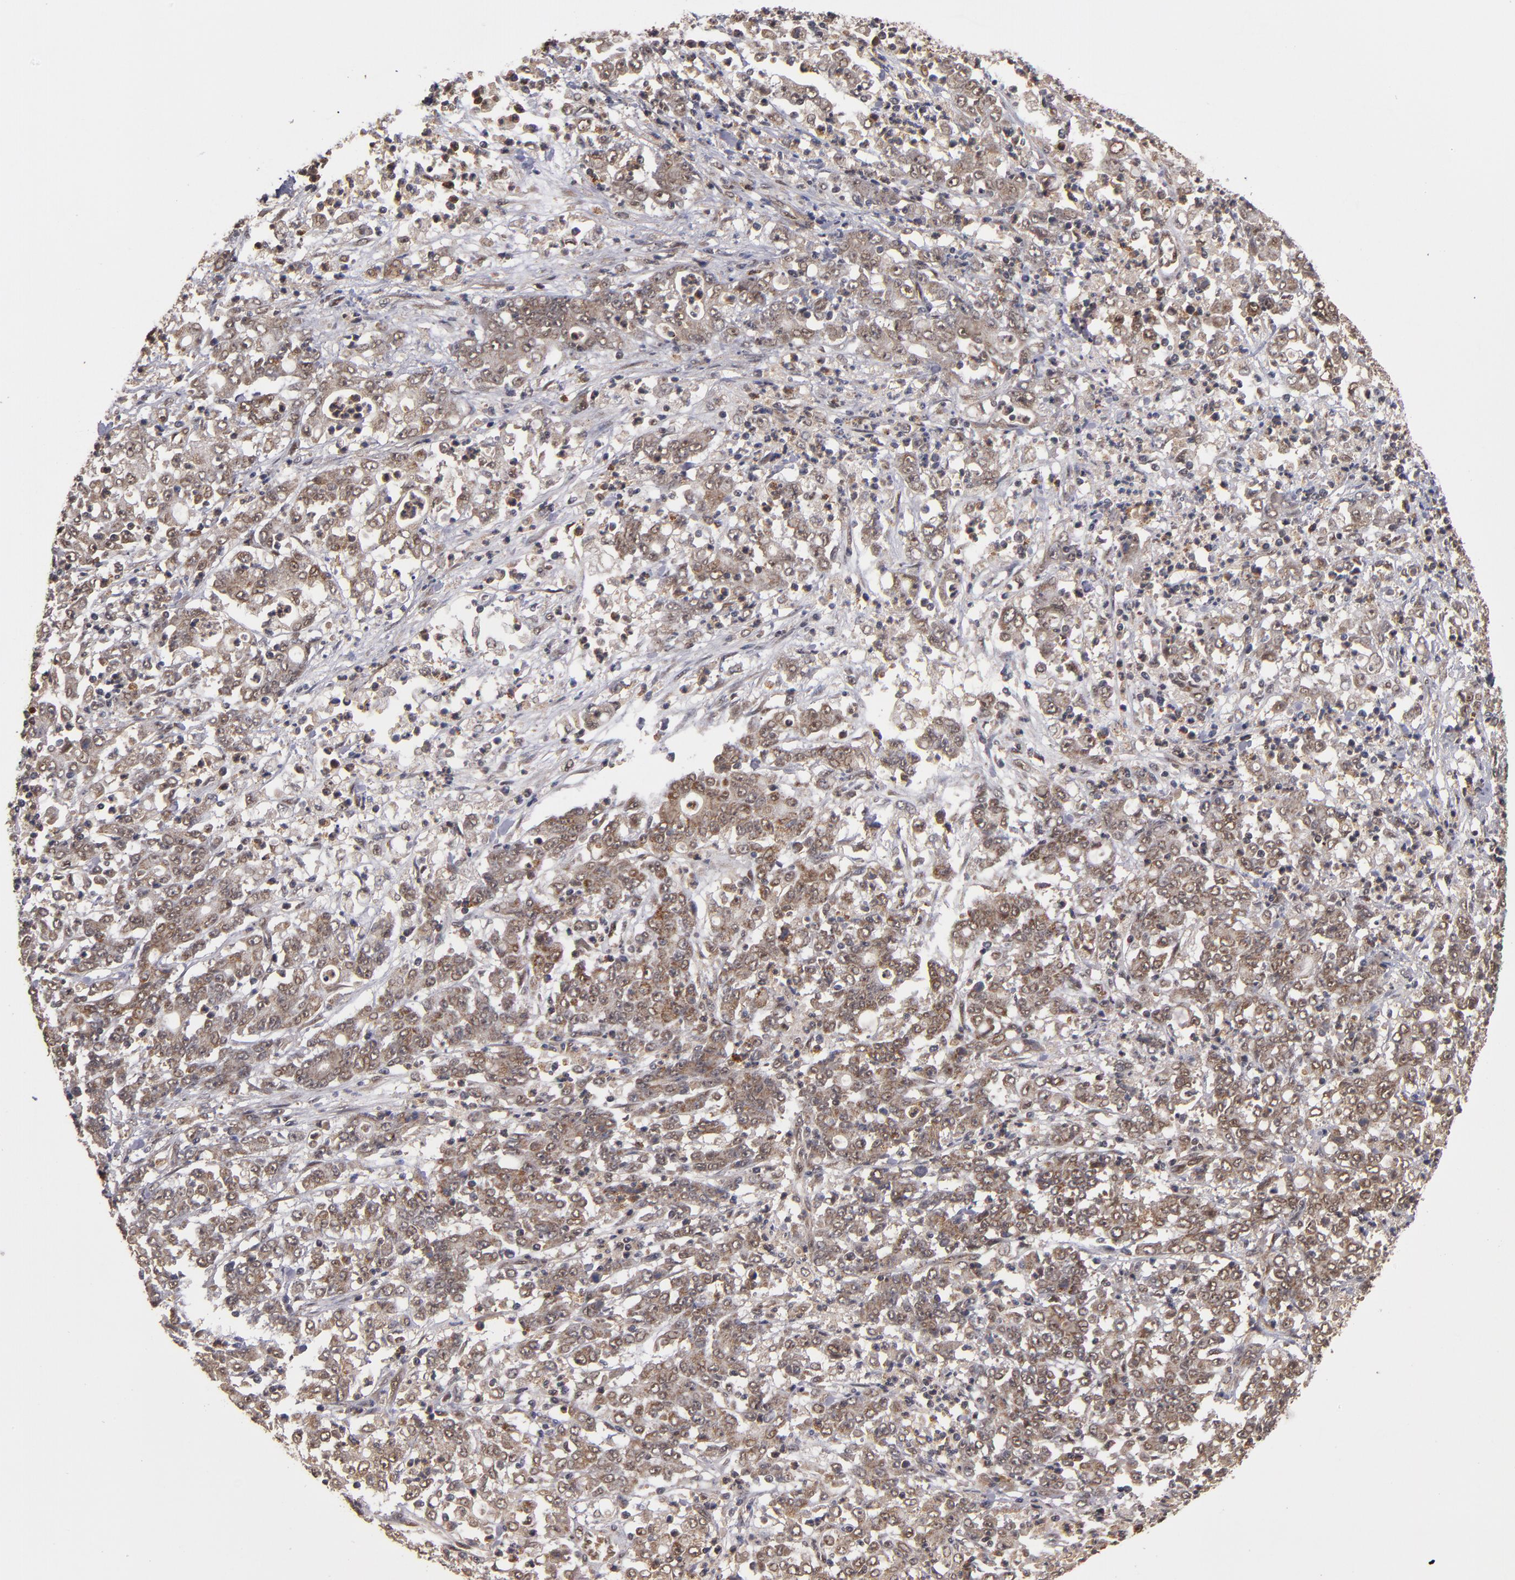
{"staining": {"intensity": "moderate", "quantity": ">75%", "location": "cytoplasmic/membranous"}, "tissue": "stomach cancer", "cell_type": "Tumor cells", "image_type": "cancer", "snomed": [{"axis": "morphology", "description": "Adenocarcinoma, NOS"}, {"axis": "topography", "description": "Stomach, lower"}], "caption": "There is medium levels of moderate cytoplasmic/membranous positivity in tumor cells of stomach cancer (adenocarcinoma), as demonstrated by immunohistochemical staining (brown color).", "gene": "CUL5", "patient": {"sex": "female", "age": 71}}